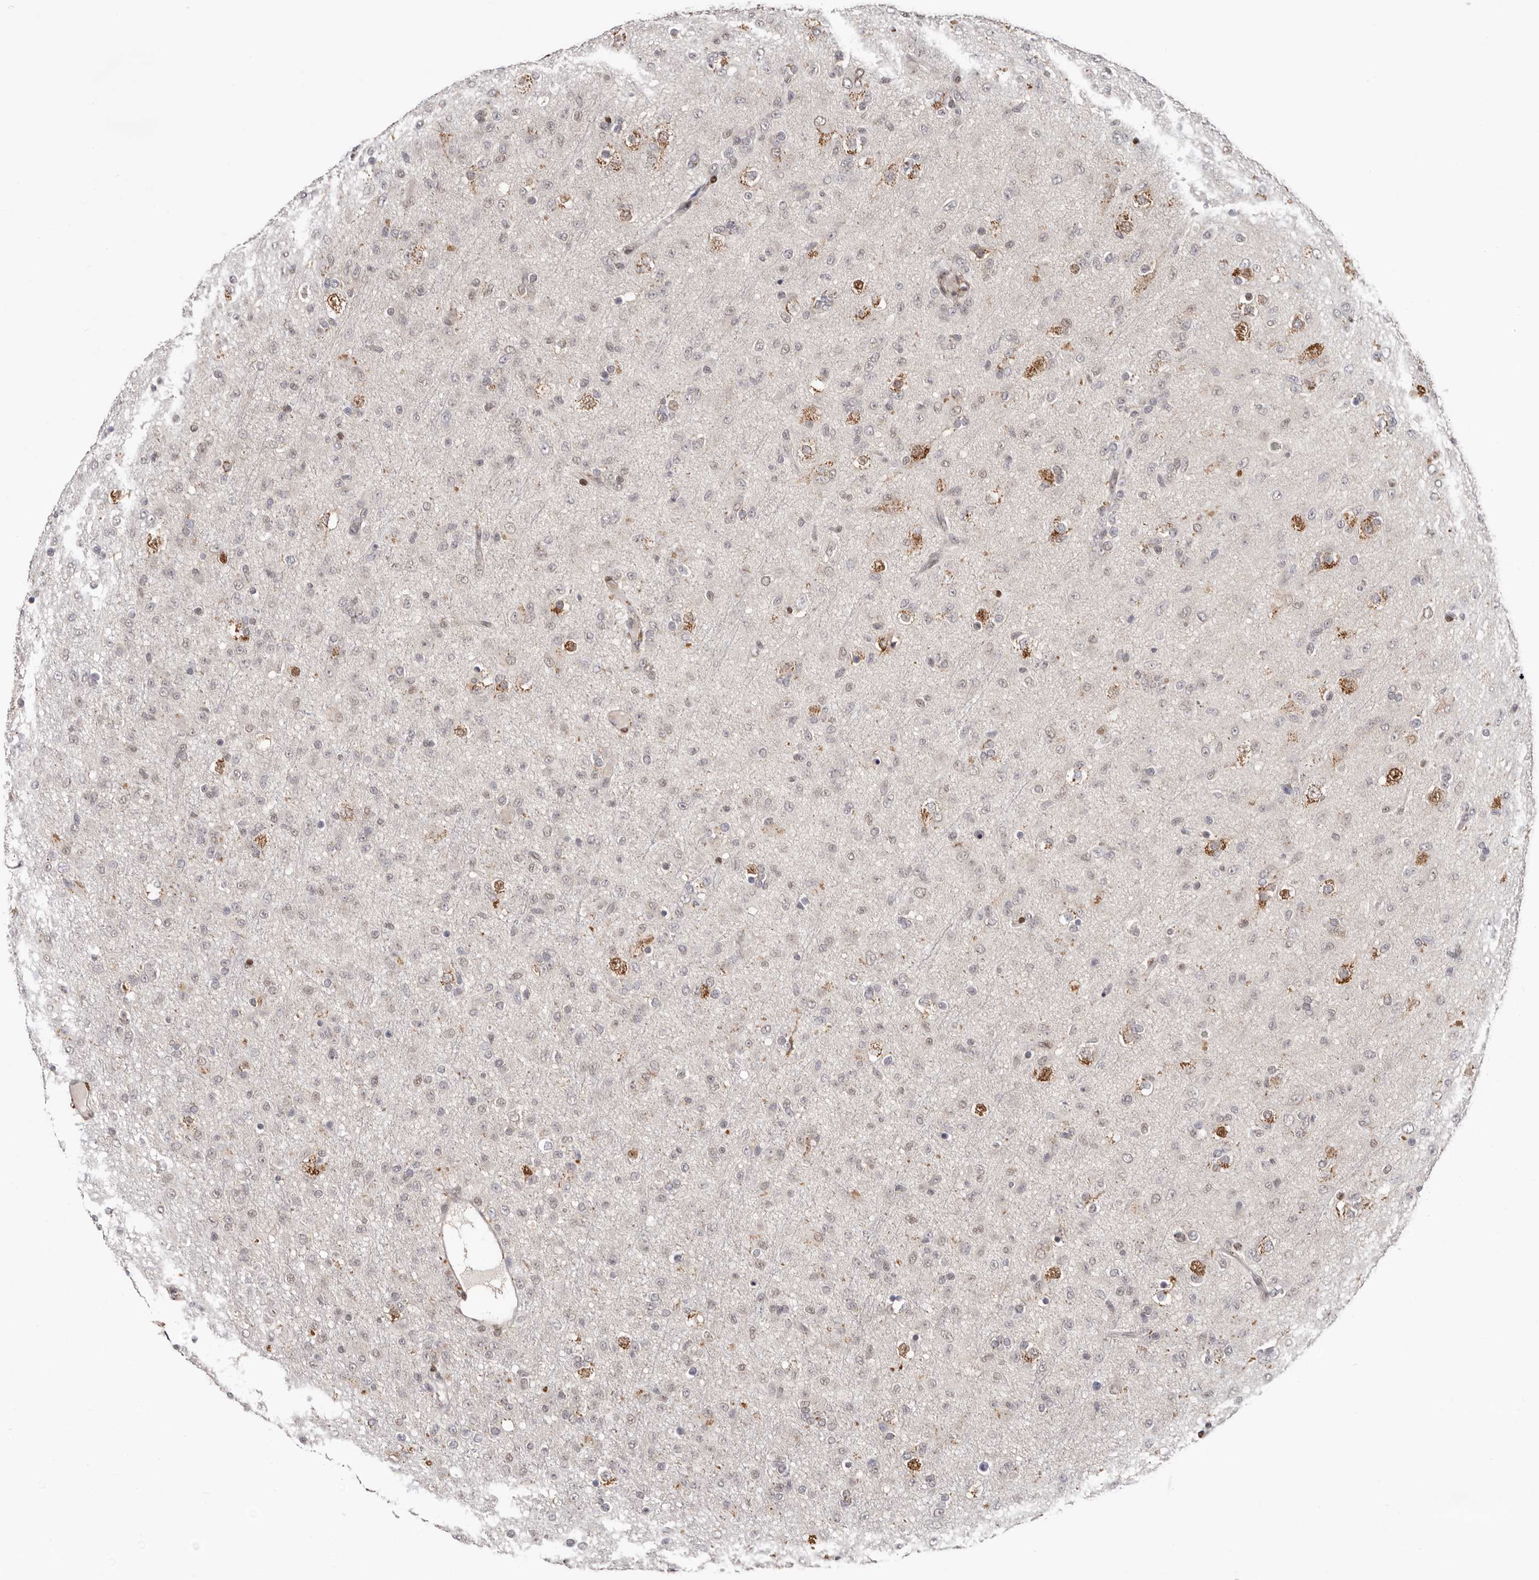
{"staining": {"intensity": "weak", "quantity": "<25%", "location": "cytoplasmic/membranous"}, "tissue": "glioma", "cell_type": "Tumor cells", "image_type": "cancer", "snomed": [{"axis": "morphology", "description": "Glioma, malignant, Low grade"}, {"axis": "topography", "description": "Brain"}], "caption": "The IHC histopathology image has no significant staining in tumor cells of malignant glioma (low-grade) tissue.", "gene": "SMAD7", "patient": {"sex": "male", "age": 65}}